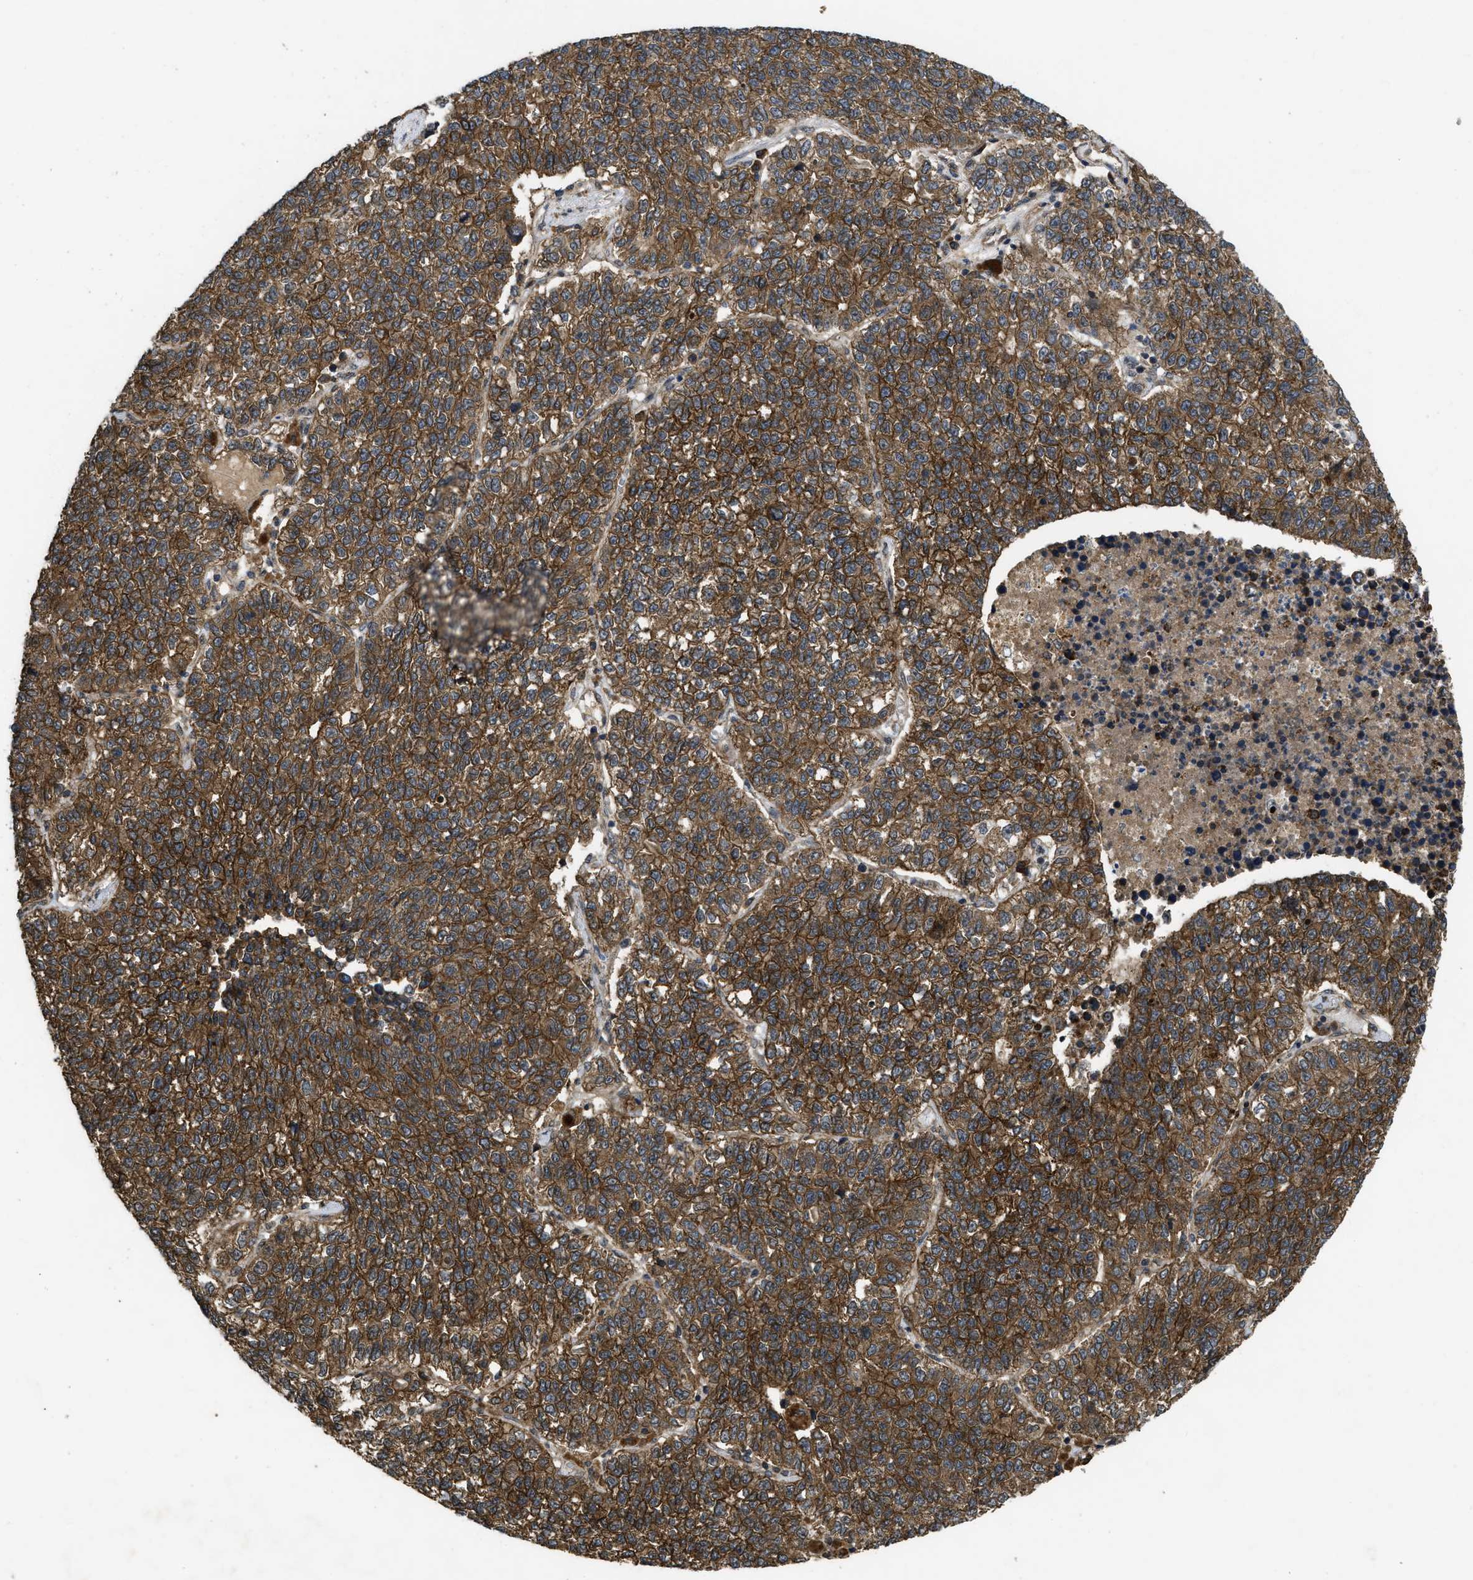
{"staining": {"intensity": "moderate", "quantity": ">75%", "location": "cytoplasmic/membranous"}, "tissue": "lung cancer", "cell_type": "Tumor cells", "image_type": "cancer", "snomed": [{"axis": "morphology", "description": "Adenocarcinoma, NOS"}, {"axis": "topography", "description": "Lung"}], "caption": "High-power microscopy captured an IHC photomicrograph of adenocarcinoma (lung), revealing moderate cytoplasmic/membranous staining in about >75% of tumor cells.", "gene": "FZD6", "patient": {"sex": "male", "age": 49}}